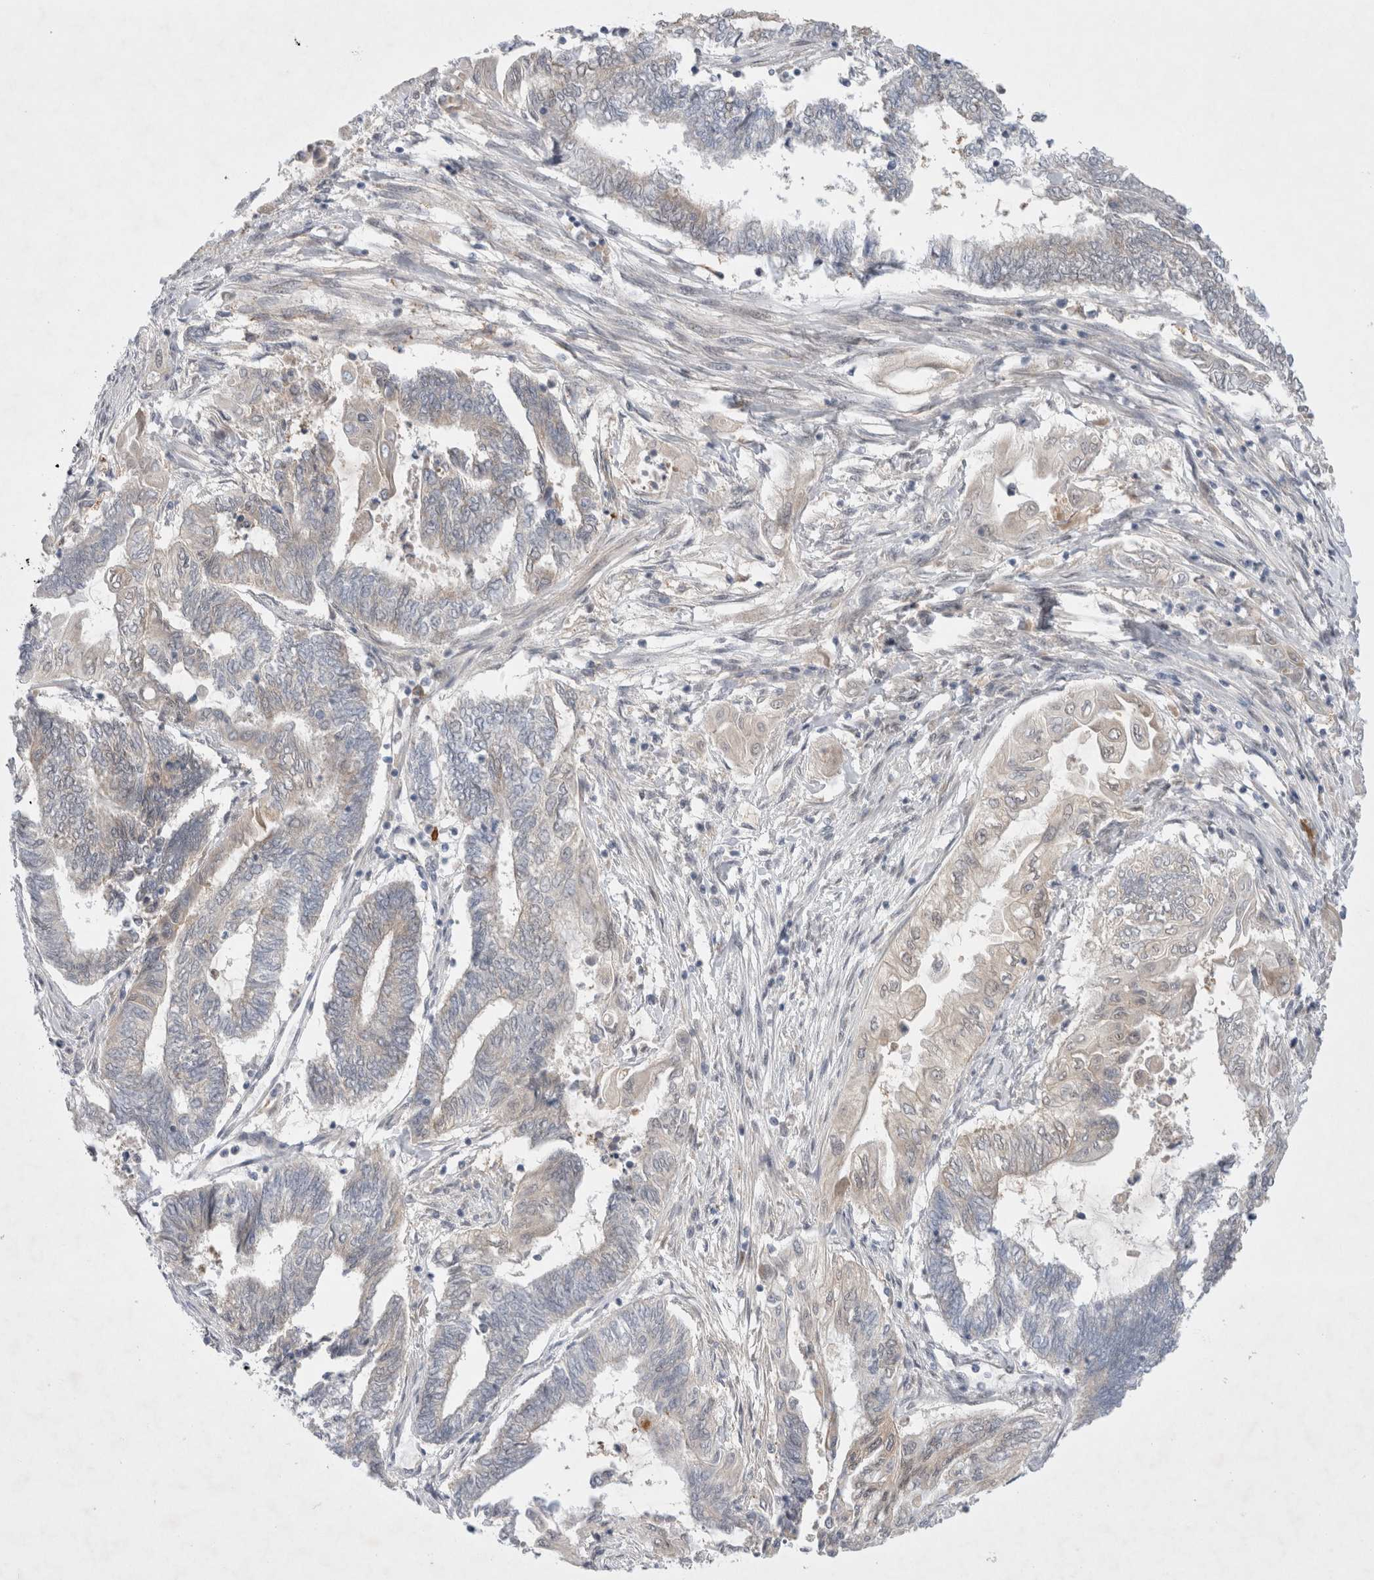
{"staining": {"intensity": "weak", "quantity": "<25%", "location": "cytoplasmic/membranous"}, "tissue": "endometrial cancer", "cell_type": "Tumor cells", "image_type": "cancer", "snomed": [{"axis": "morphology", "description": "Adenocarcinoma, NOS"}, {"axis": "topography", "description": "Uterus"}, {"axis": "topography", "description": "Endometrium"}], "caption": "An image of endometrial adenocarcinoma stained for a protein shows no brown staining in tumor cells.", "gene": "WIPF2", "patient": {"sex": "female", "age": 70}}